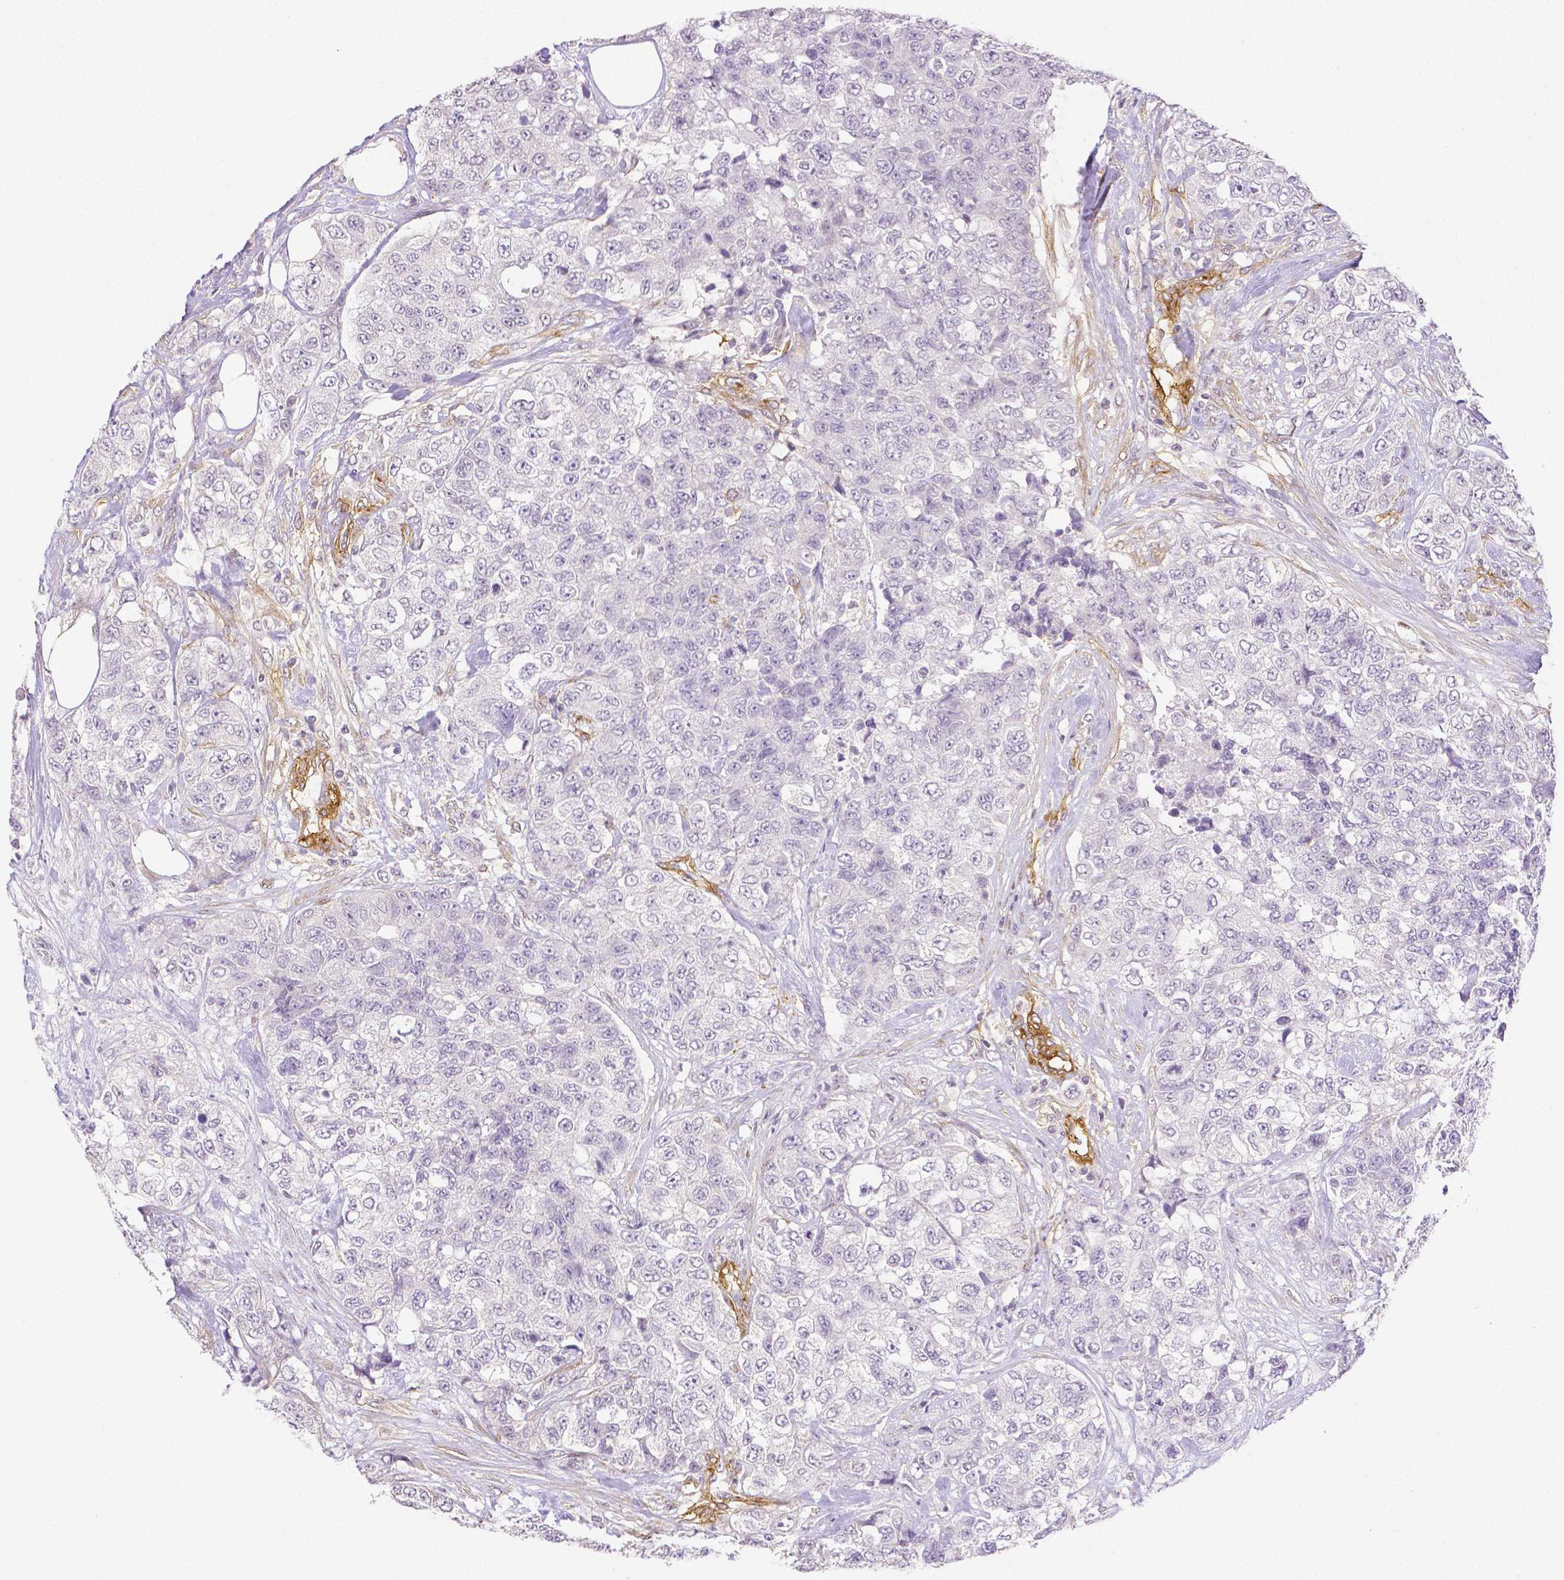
{"staining": {"intensity": "negative", "quantity": "none", "location": "none"}, "tissue": "urothelial cancer", "cell_type": "Tumor cells", "image_type": "cancer", "snomed": [{"axis": "morphology", "description": "Urothelial carcinoma, High grade"}, {"axis": "topography", "description": "Urinary bladder"}], "caption": "This is an immunohistochemistry micrograph of urothelial carcinoma (high-grade). There is no positivity in tumor cells.", "gene": "THY1", "patient": {"sex": "female", "age": 78}}